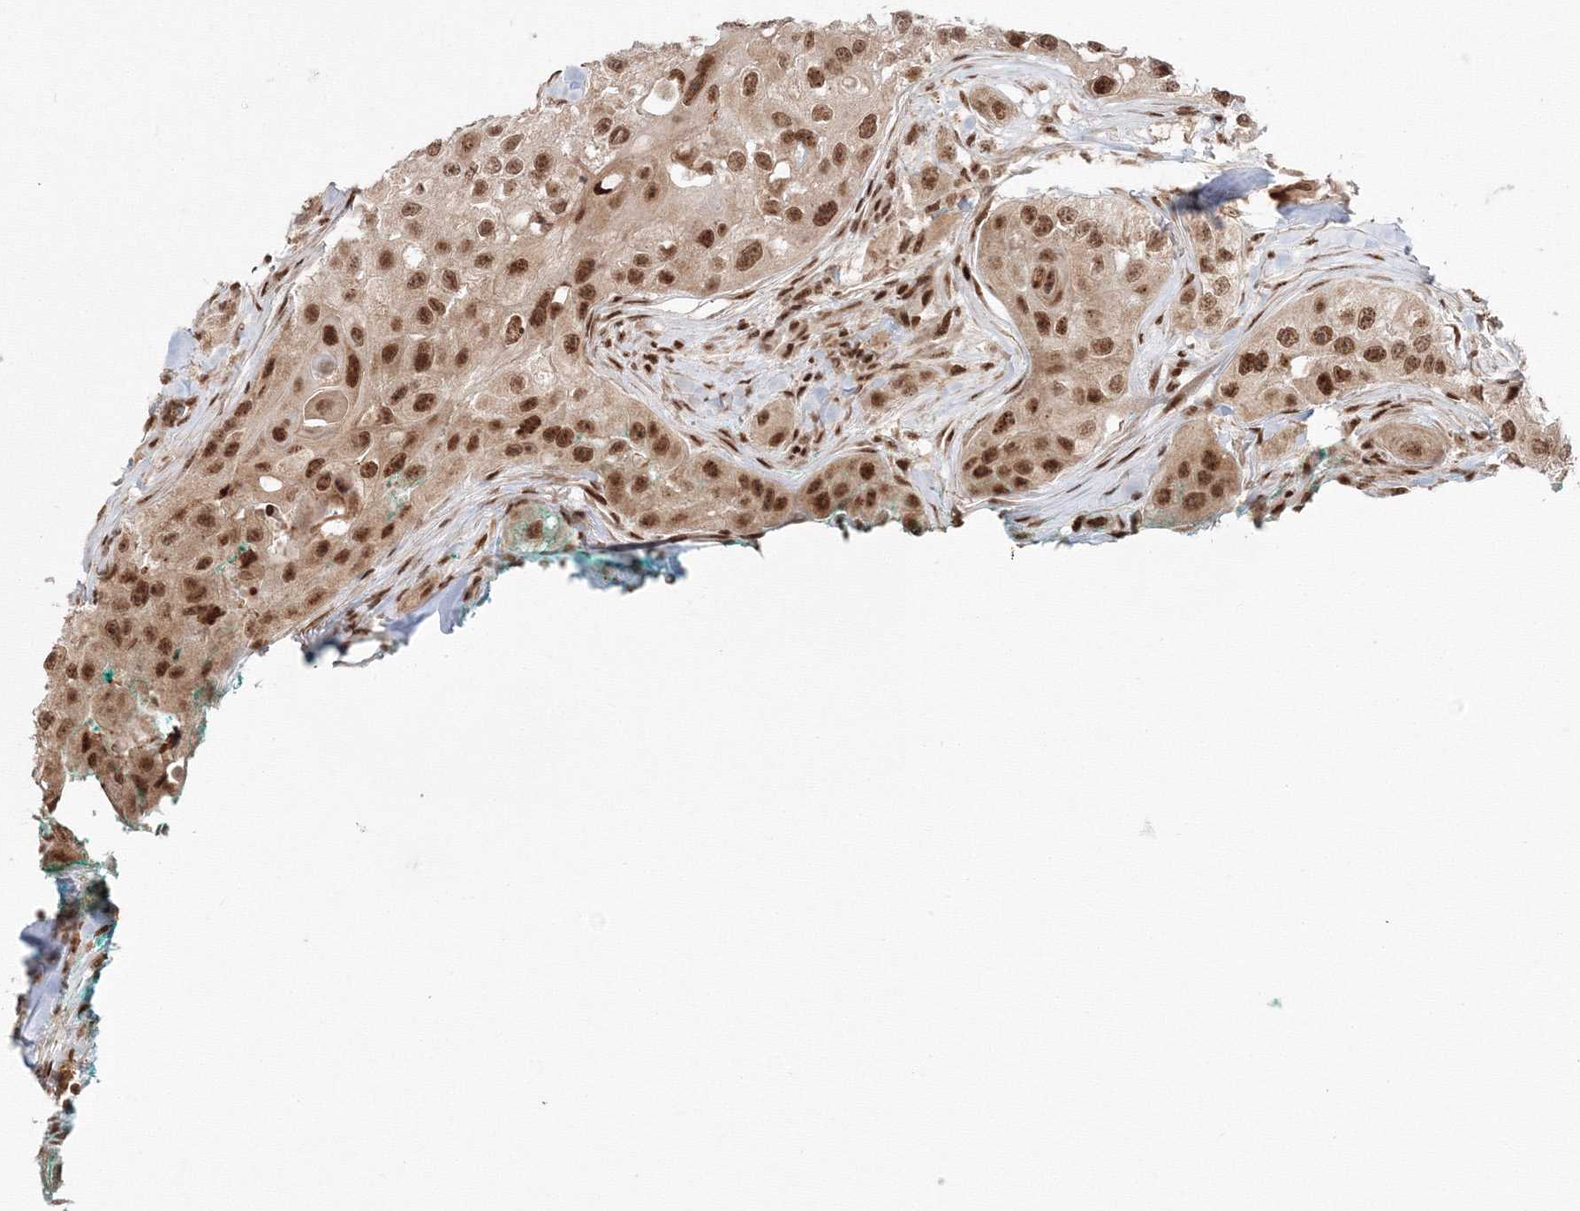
{"staining": {"intensity": "strong", "quantity": ">75%", "location": "nuclear"}, "tissue": "head and neck cancer", "cell_type": "Tumor cells", "image_type": "cancer", "snomed": [{"axis": "morphology", "description": "Normal tissue, NOS"}, {"axis": "morphology", "description": "Squamous cell carcinoma, NOS"}, {"axis": "topography", "description": "Skeletal muscle"}, {"axis": "topography", "description": "Head-Neck"}], "caption": "High-power microscopy captured an immunohistochemistry (IHC) photomicrograph of squamous cell carcinoma (head and neck), revealing strong nuclear staining in about >75% of tumor cells. The staining was performed using DAB, with brown indicating positive protein expression. Nuclei are stained blue with hematoxylin.", "gene": "KIF20A", "patient": {"sex": "male", "age": 51}}